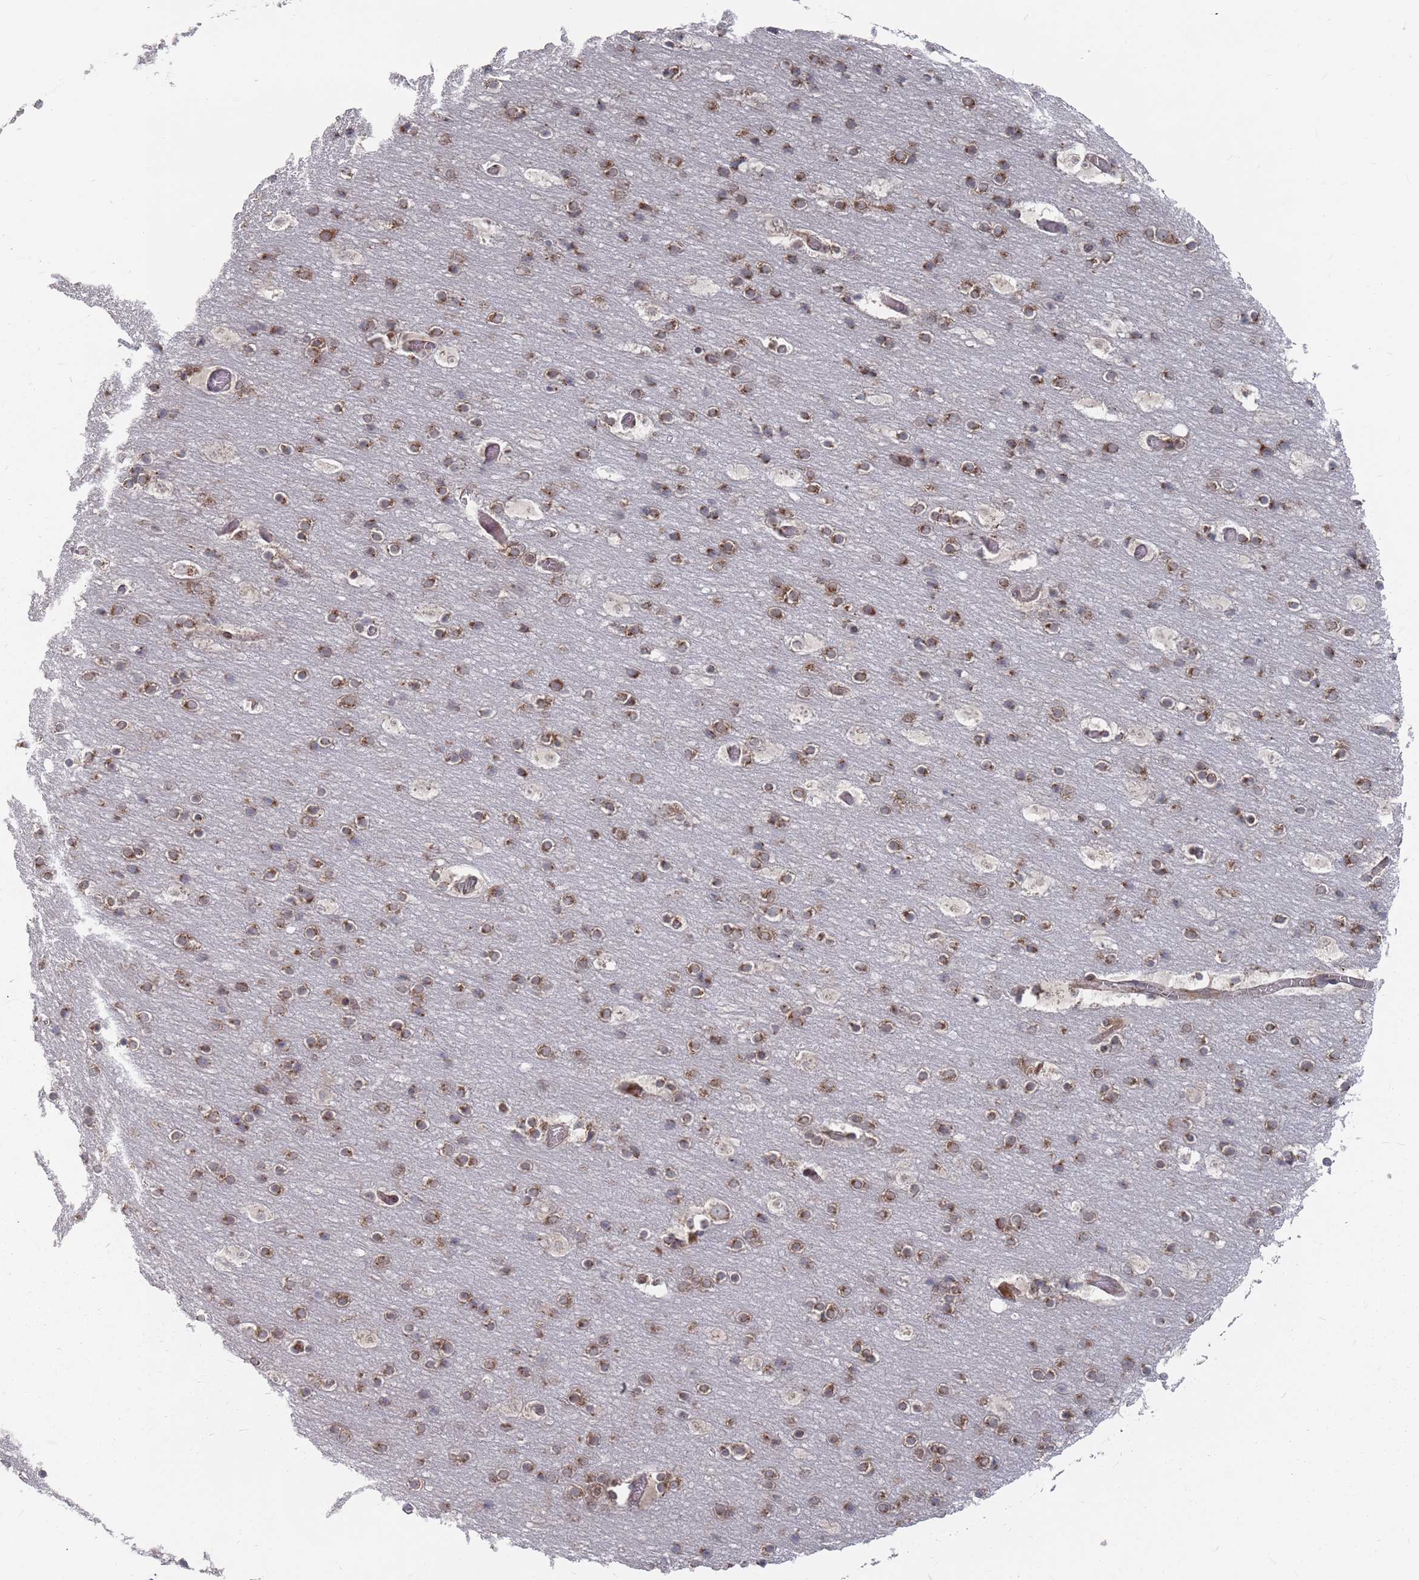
{"staining": {"intensity": "moderate", "quantity": ">75%", "location": "cytoplasmic/membranous"}, "tissue": "cerebral cortex", "cell_type": "Endothelial cells", "image_type": "normal", "snomed": [{"axis": "morphology", "description": "Normal tissue, NOS"}, {"axis": "topography", "description": "Cerebral cortex"}], "caption": "Protein staining of normal cerebral cortex exhibits moderate cytoplasmic/membranous positivity in about >75% of endothelial cells.", "gene": "FMO4", "patient": {"sex": "male", "age": 57}}